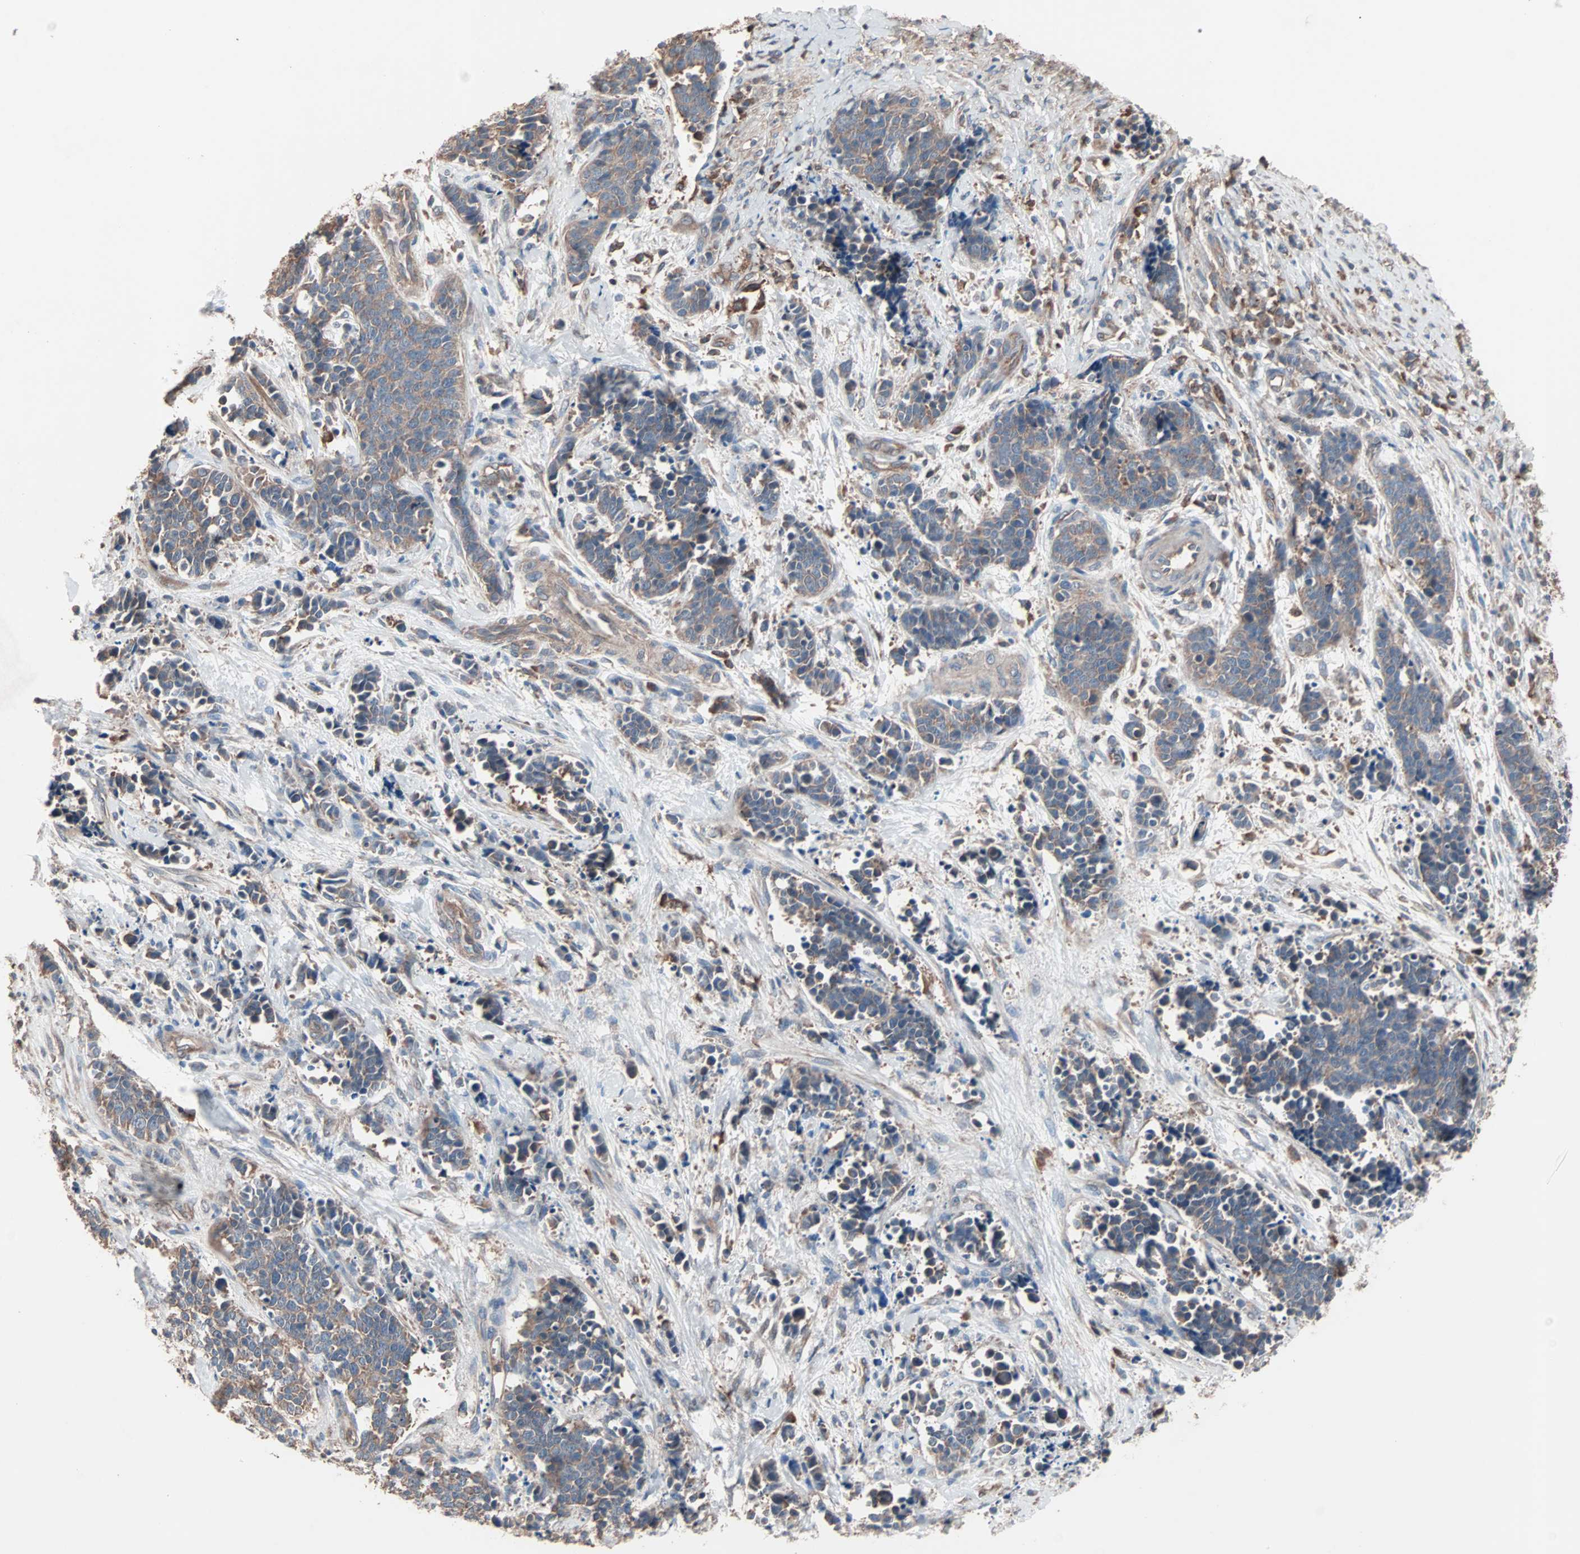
{"staining": {"intensity": "weak", "quantity": "25%-75%", "location": "cytoplasmic/membranous"}, "tissue": "cervical cancer", "cell_type": "Tumor cells", "image_type": "cancer", "snomed": [{"axis": "morphology", "description": "Squamous cell carcinoma, NOS"}, {"axis": "topography", "description": "Cervix"}], "caption": "Protein staining of squamous cell carcinoma (cervical) tissue demonstrates weak cytoplasmic/membranous staining in approximately 25%-75% of tumor cells. The protein is stained brown, and the nuclei are stained in blue (DAB IHC with brightfield microscopy, high magnification).", "gene": "ATG7", "patient": {"sex": "female", "age": 35}}